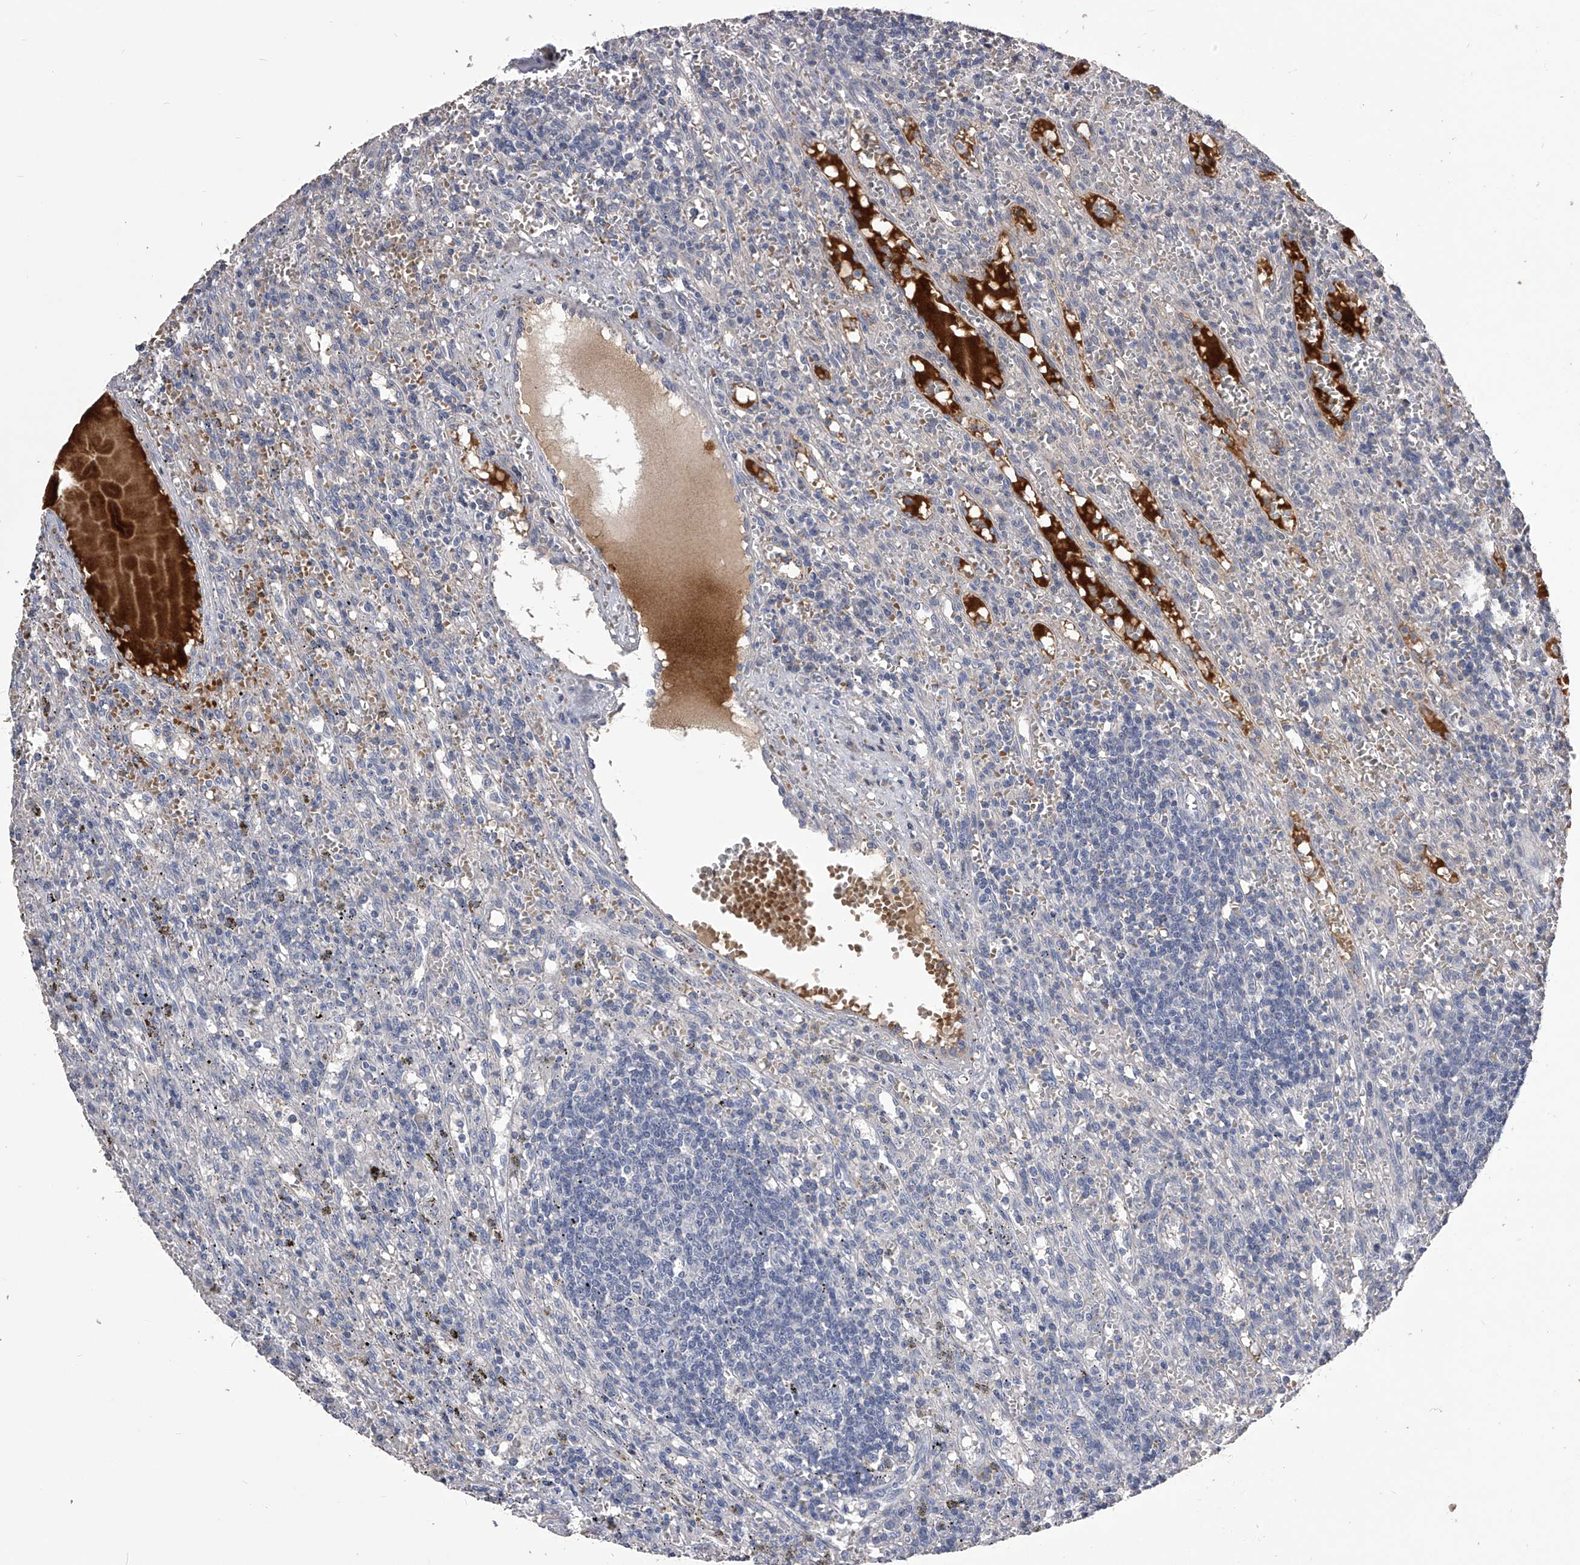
{"staining": {"intensity": "negative", "quantity": "none", "location": "none"}, "tissue": "lymphoma", "cell_type": "Tumor cells", "image_type": "cancer", "snomed": [{"axis": "morphology", "description": "Malignant lymphoma, non-Hodgkin's type, Low grade"}, {"axis": "topography", "description": "Spleen"}], "caption": "This is a histopathology image of immunohistochemistry (IHC) staining of lymphoma, which shows no staining in tumor cells. Nuclei are stained in blue.", "gene": "MDN1", "patient": {"sex": "male", "age": 76}}